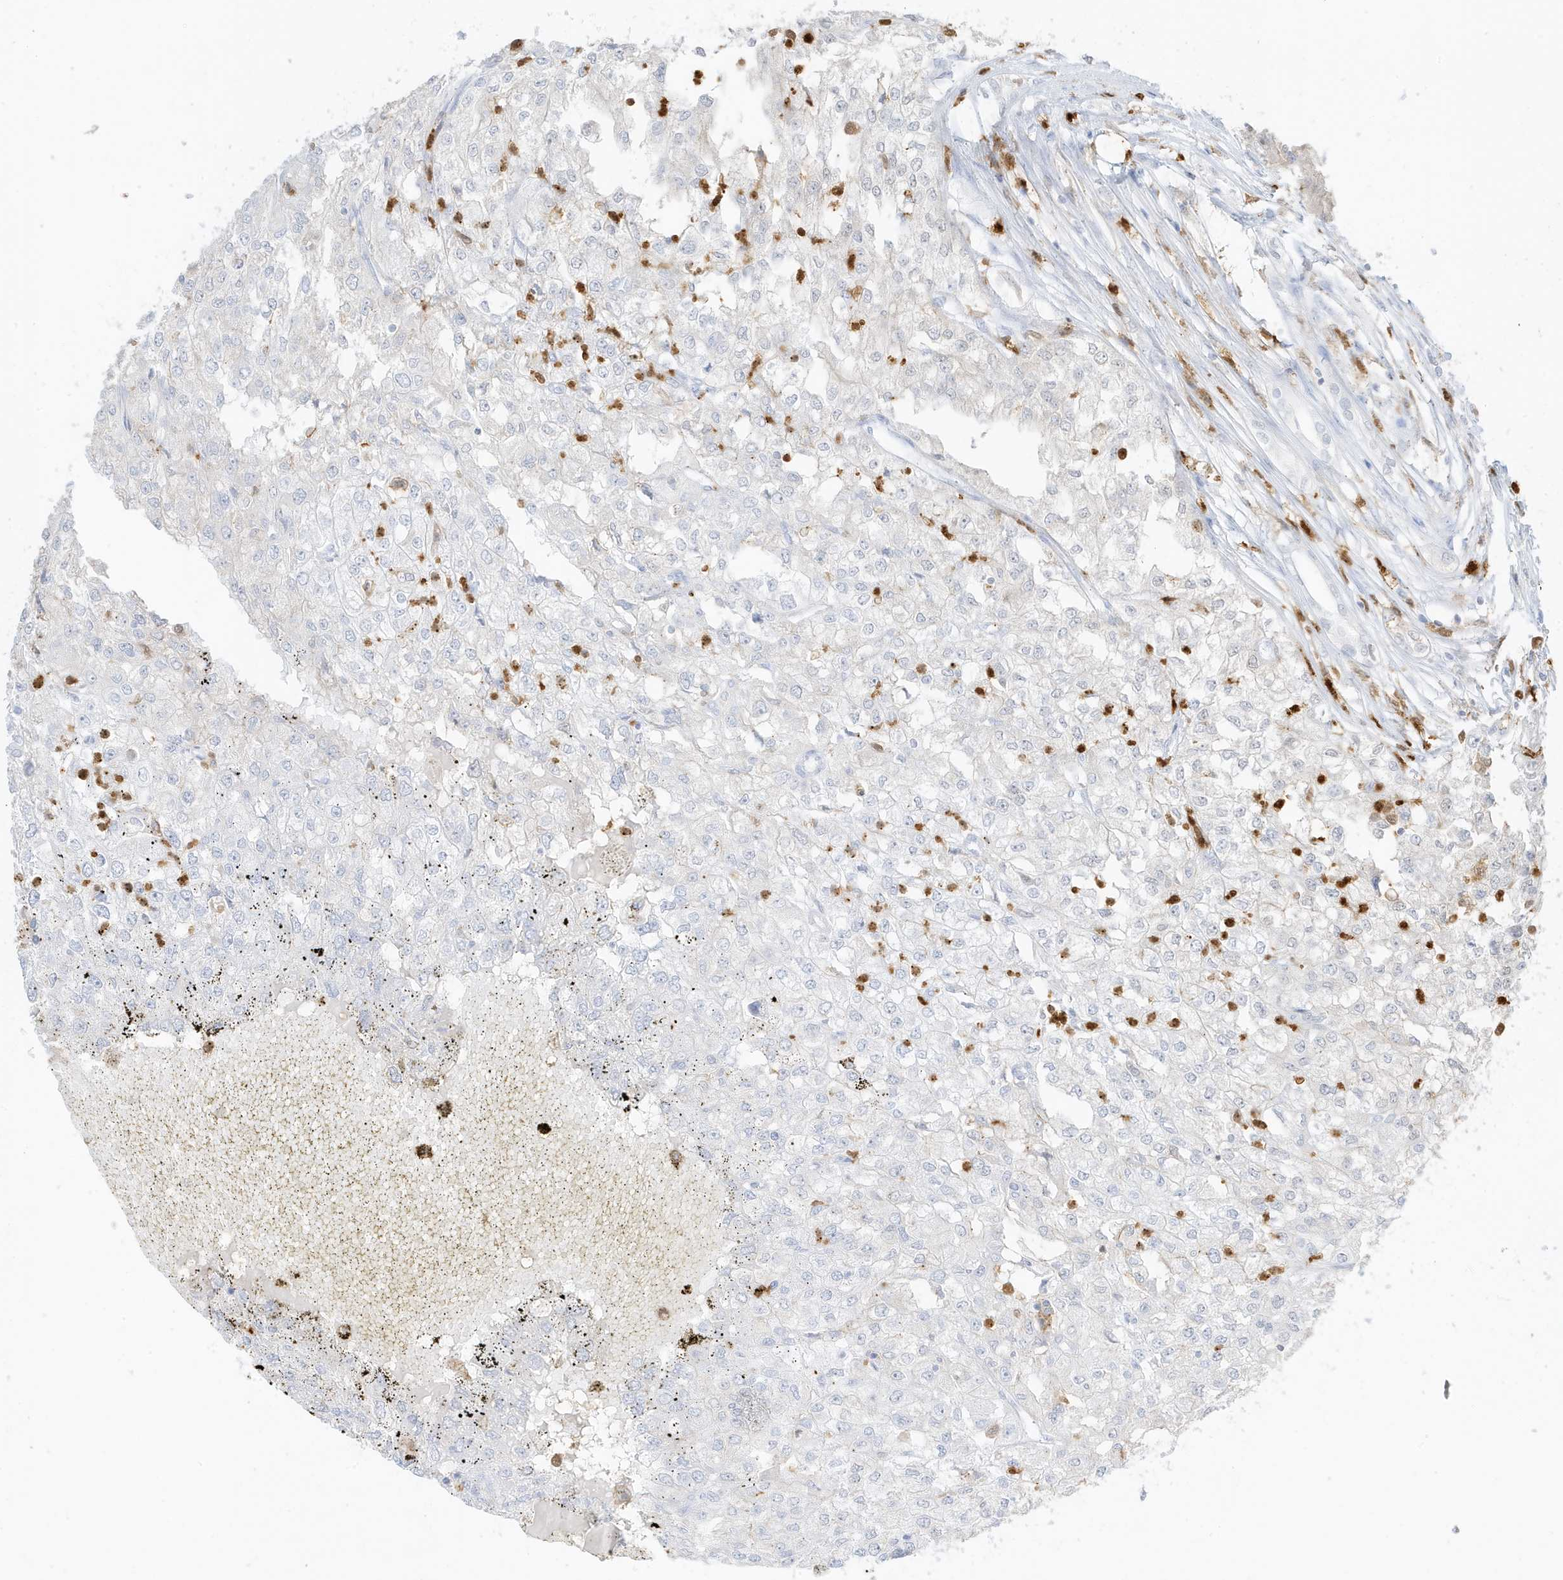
{"staining": {"intensity": "negative", "quantity": "none", "location": "none"}, "tissue": "renal cancer", "cell_type": "Tumor cells", "image_type": "cancer", "snomed": [{"axis": "morphology", "description": "Adenocarcinoma, NOS"}, {"axis": "topography", "description": "Kidney"}], "caption": "This is an IHC histopathology image of renal cancer. There is no expression in tumor cells.", "gene": "GCA", "patient": {"sex": "female", "age": 54}}